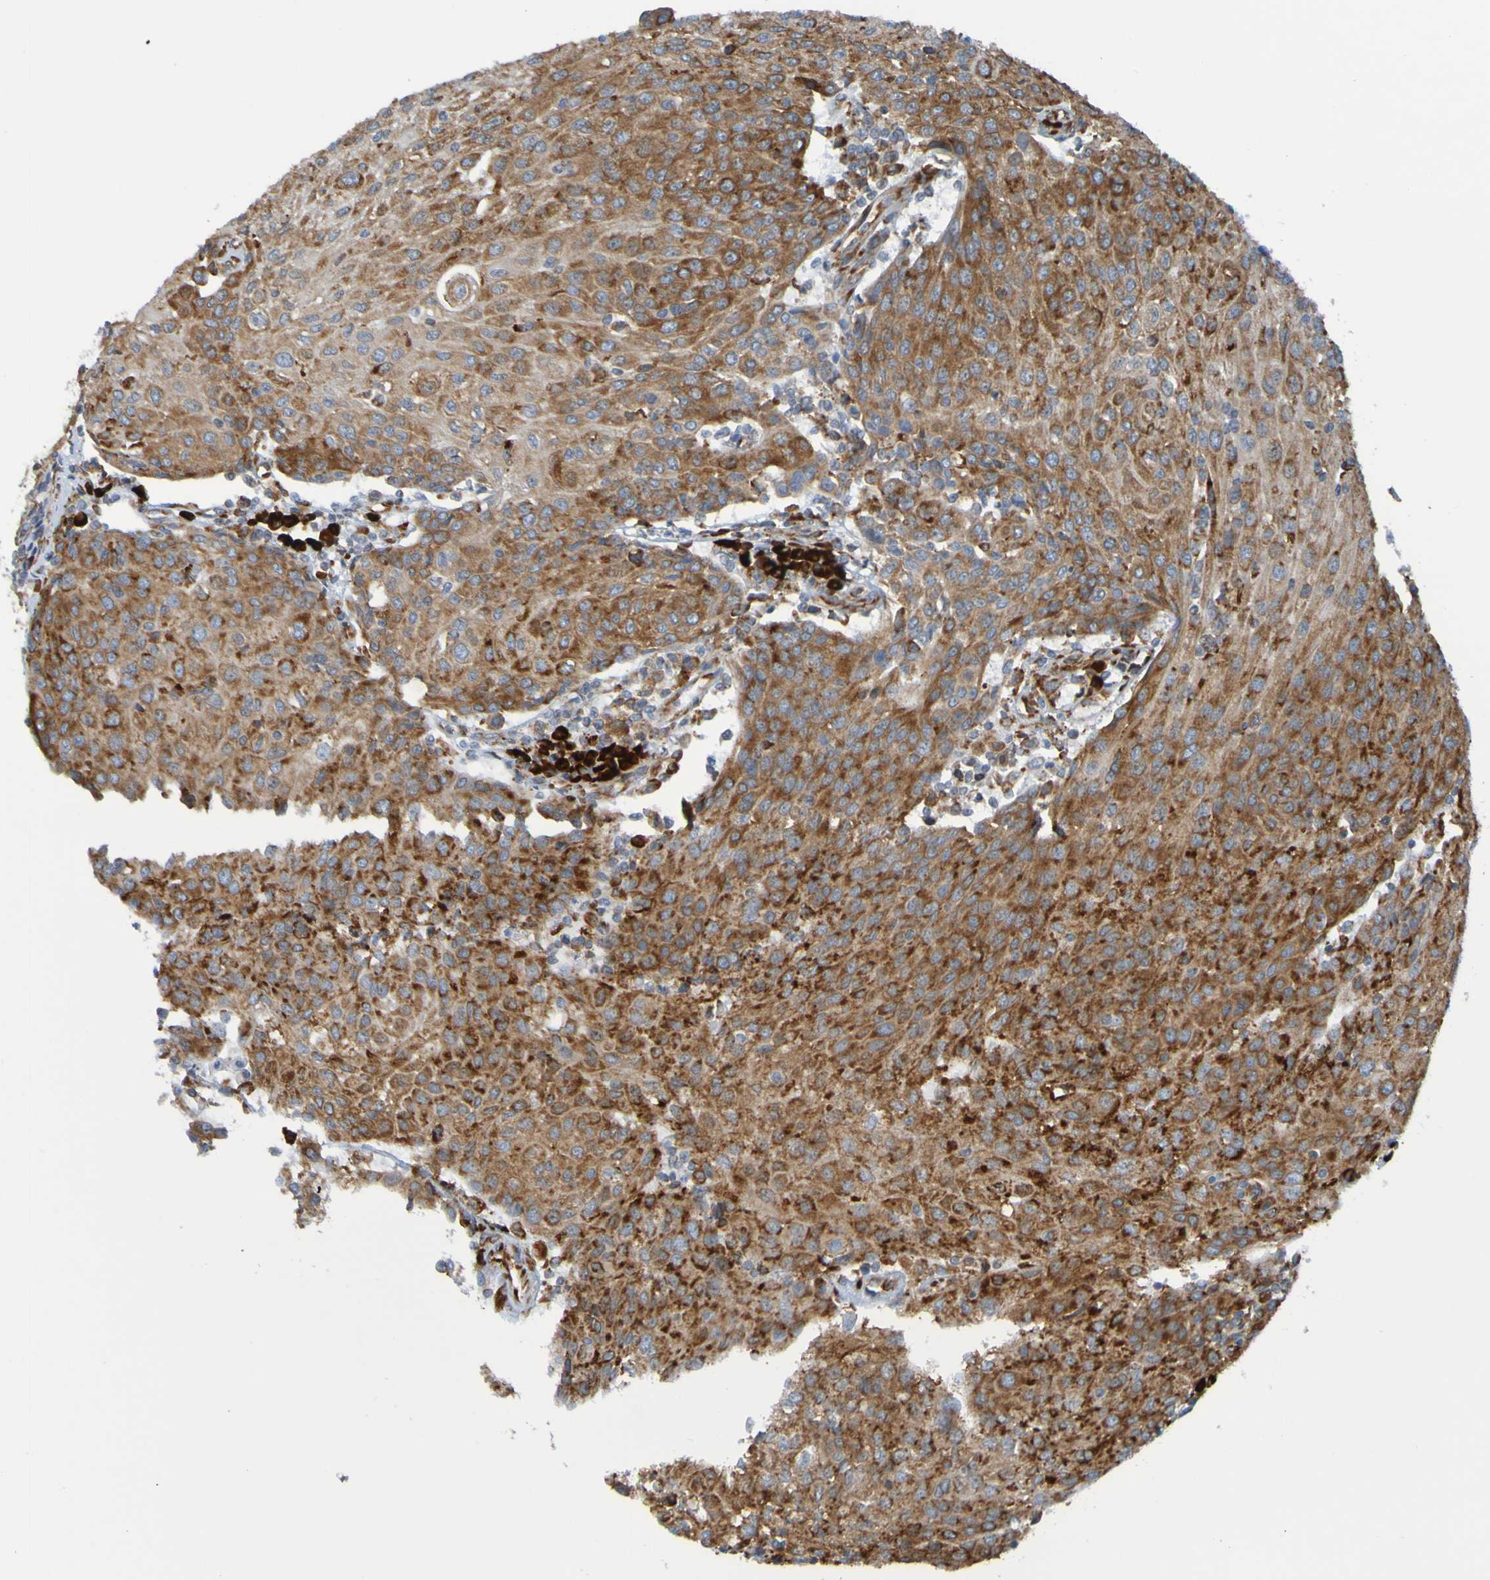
{"staining": {"intensity": "moderate", "quantity": ">75%", "location": "cytoplasmic/membranous"}, "tissue": "urothelial cancer", "cell_type": "Tumor cells", "image_type": "cancer", "snomed": [{"axis": "morphology", "description": "Urothelial carcinoma, High grade"}, {"axis": "topography", "description": "Urinary bladder"}], "caption": "Brown immunohistochemical staining in urothelial cancer shows moderate cytoplasmic/membranous staining in approximately >75% of tumor cells.", "gene": "SSR1", "patient": {"sex": "female", "age": 85}}